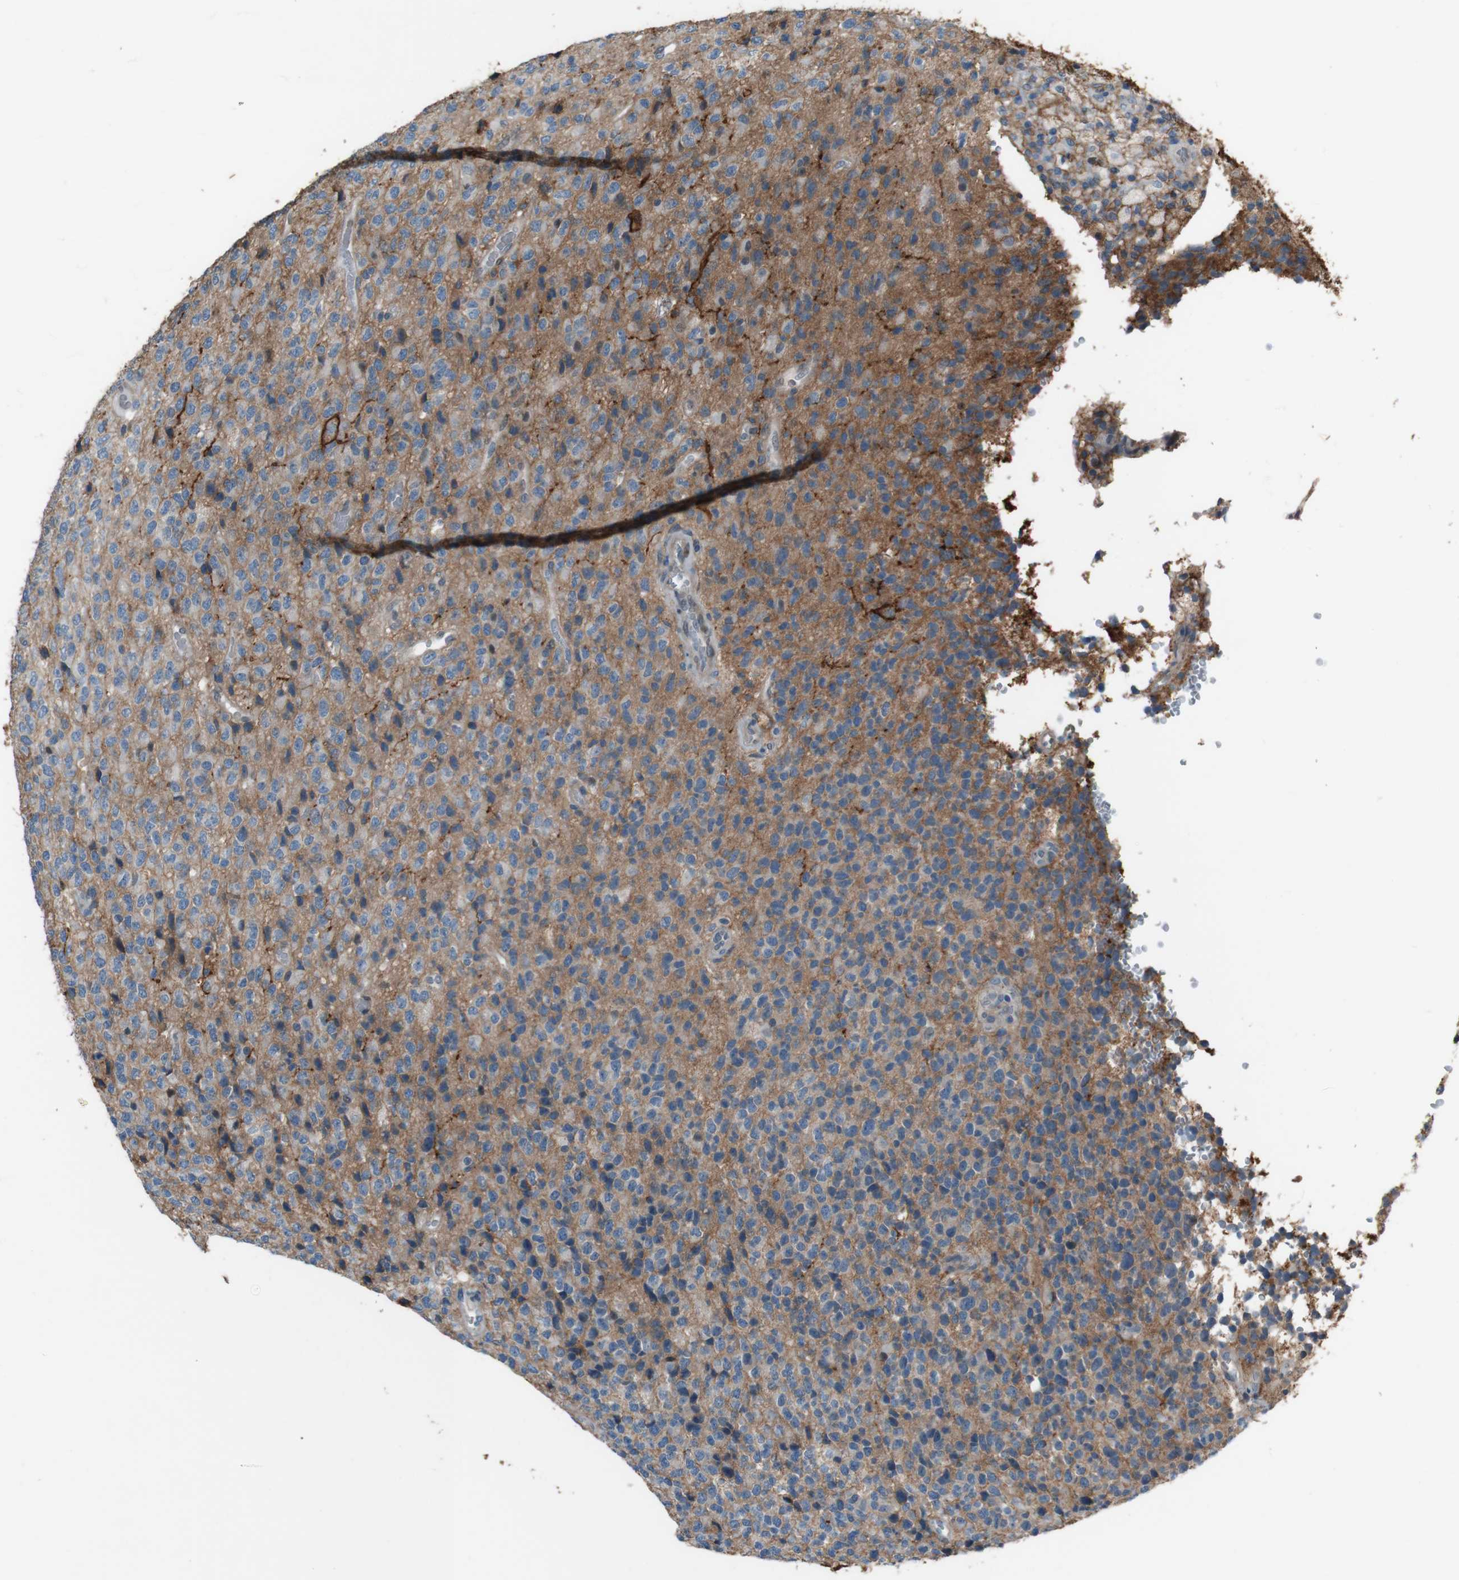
{"staining": {"intensity": "strong", "quantity": "<25%", "location": "cytoplasmic/membranous"}, "tissue": "glioma", "cell_type": "Tumor cells", "image_type": "cancer", "snomed": [{"axis": "morphology", "description": "Glioma, malignant, High grade"}, {"axis": "topography", "description": "pancreas cauda"}], "caption": "An IHC histopathology image of neoplastic tissue is shown. Protein staining in brown shows strong cytoplasmic/membranous positivity in glioma within tumor cells.", "gene": "ATP2B1", "patient": {"sex": "male", "age": 60}}